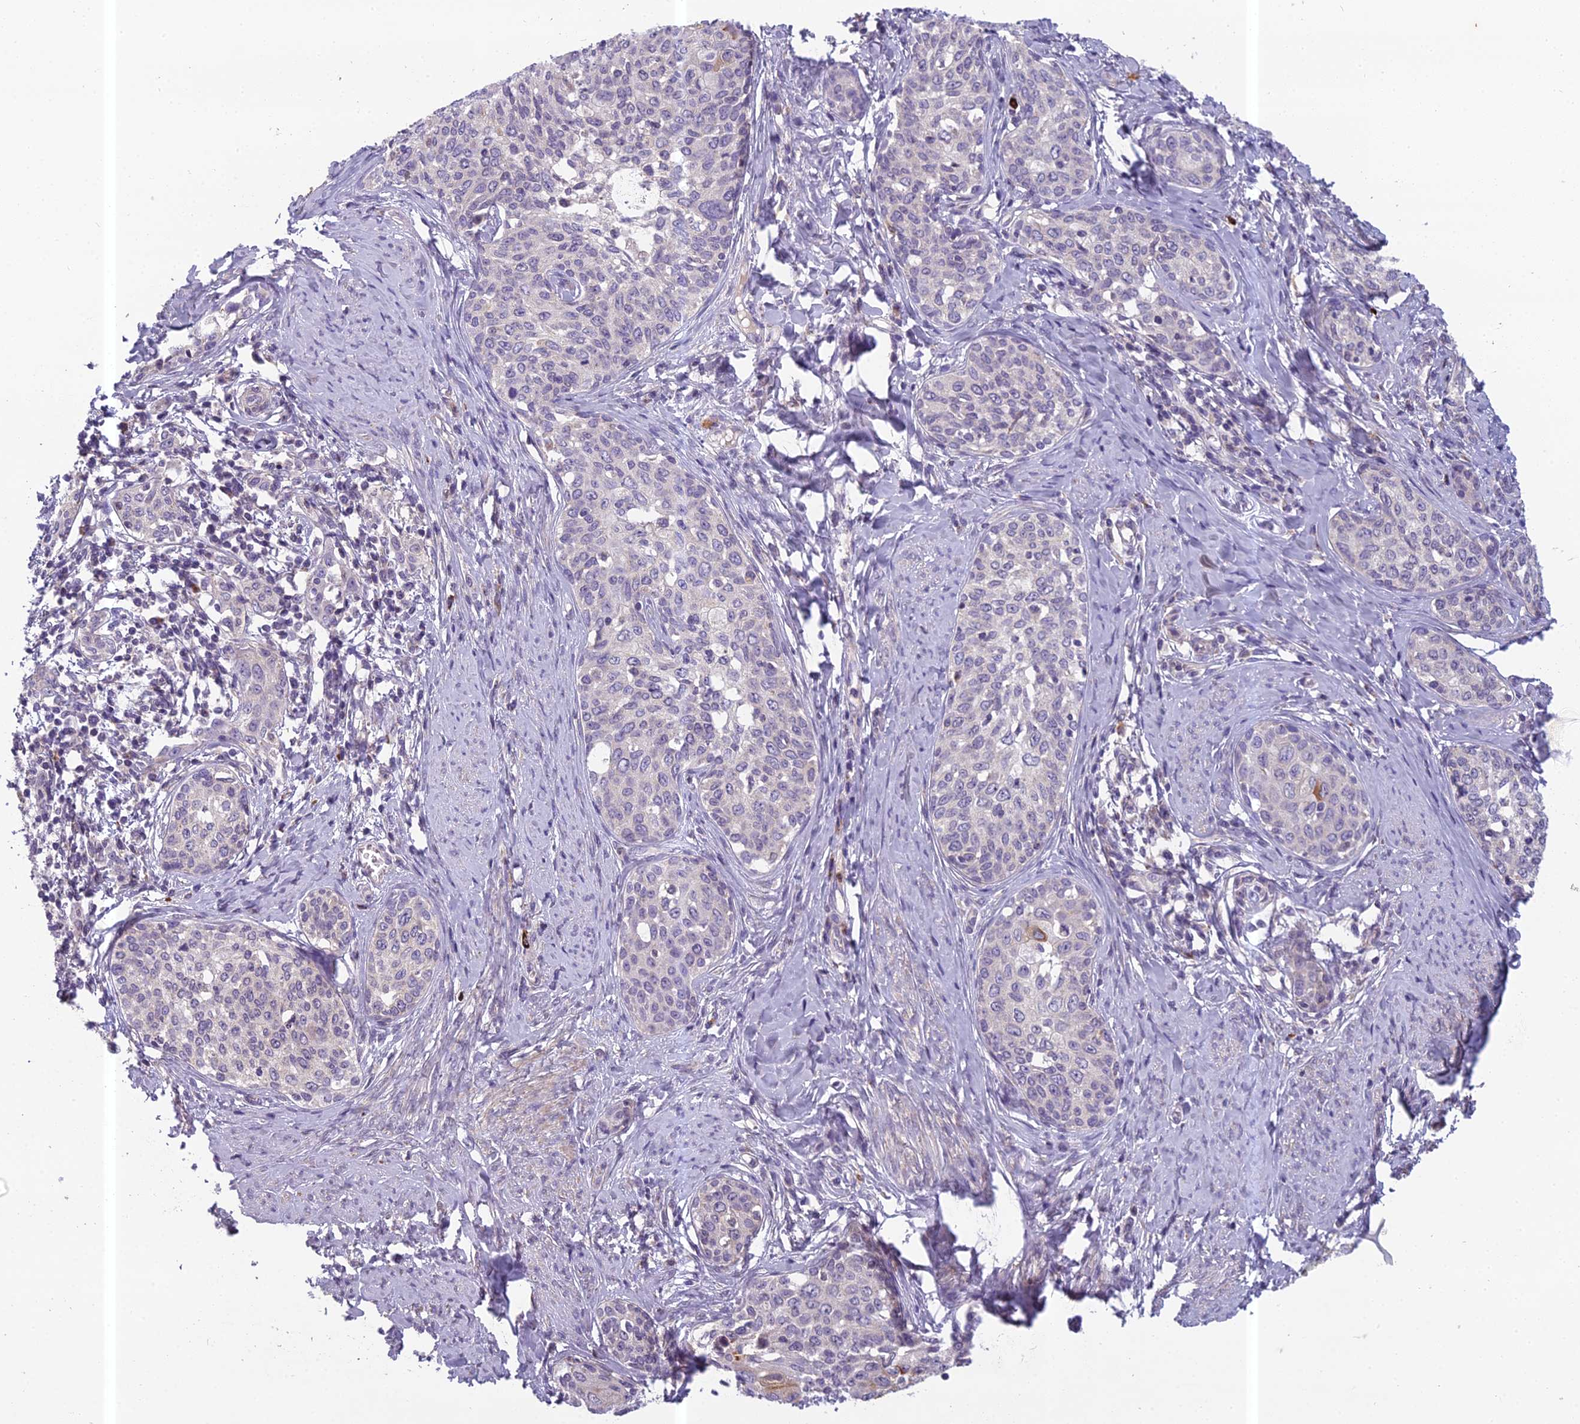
{"staining": {"intensity": "moderate", "quantity": "<25%", "location": "cytoplasmic/membranous"}, "tissue": "cervical cancer", "cell_type": "Tumor cells", "image_type": "cancer", "snomed": [{"axis": "morphology", "description": "Squamous cell carcinoma, NOS"}, {"axis": "morphology", "description": "Adenocarcinoma, NOS"}, {"axis": "topography", "description": "Cervix"}], "caption": "DAB immunohistochemical staining of human cervical adenocarcinoma reveals moderate cytoplasmic/membranous protein staining in approximately <25% of tumor cells. Ihc stains the protein of interest in brown and the nuclei are stained blue.", "gene": "ENSG00000188897", "patient": {"sex": "female", "age": 52}}